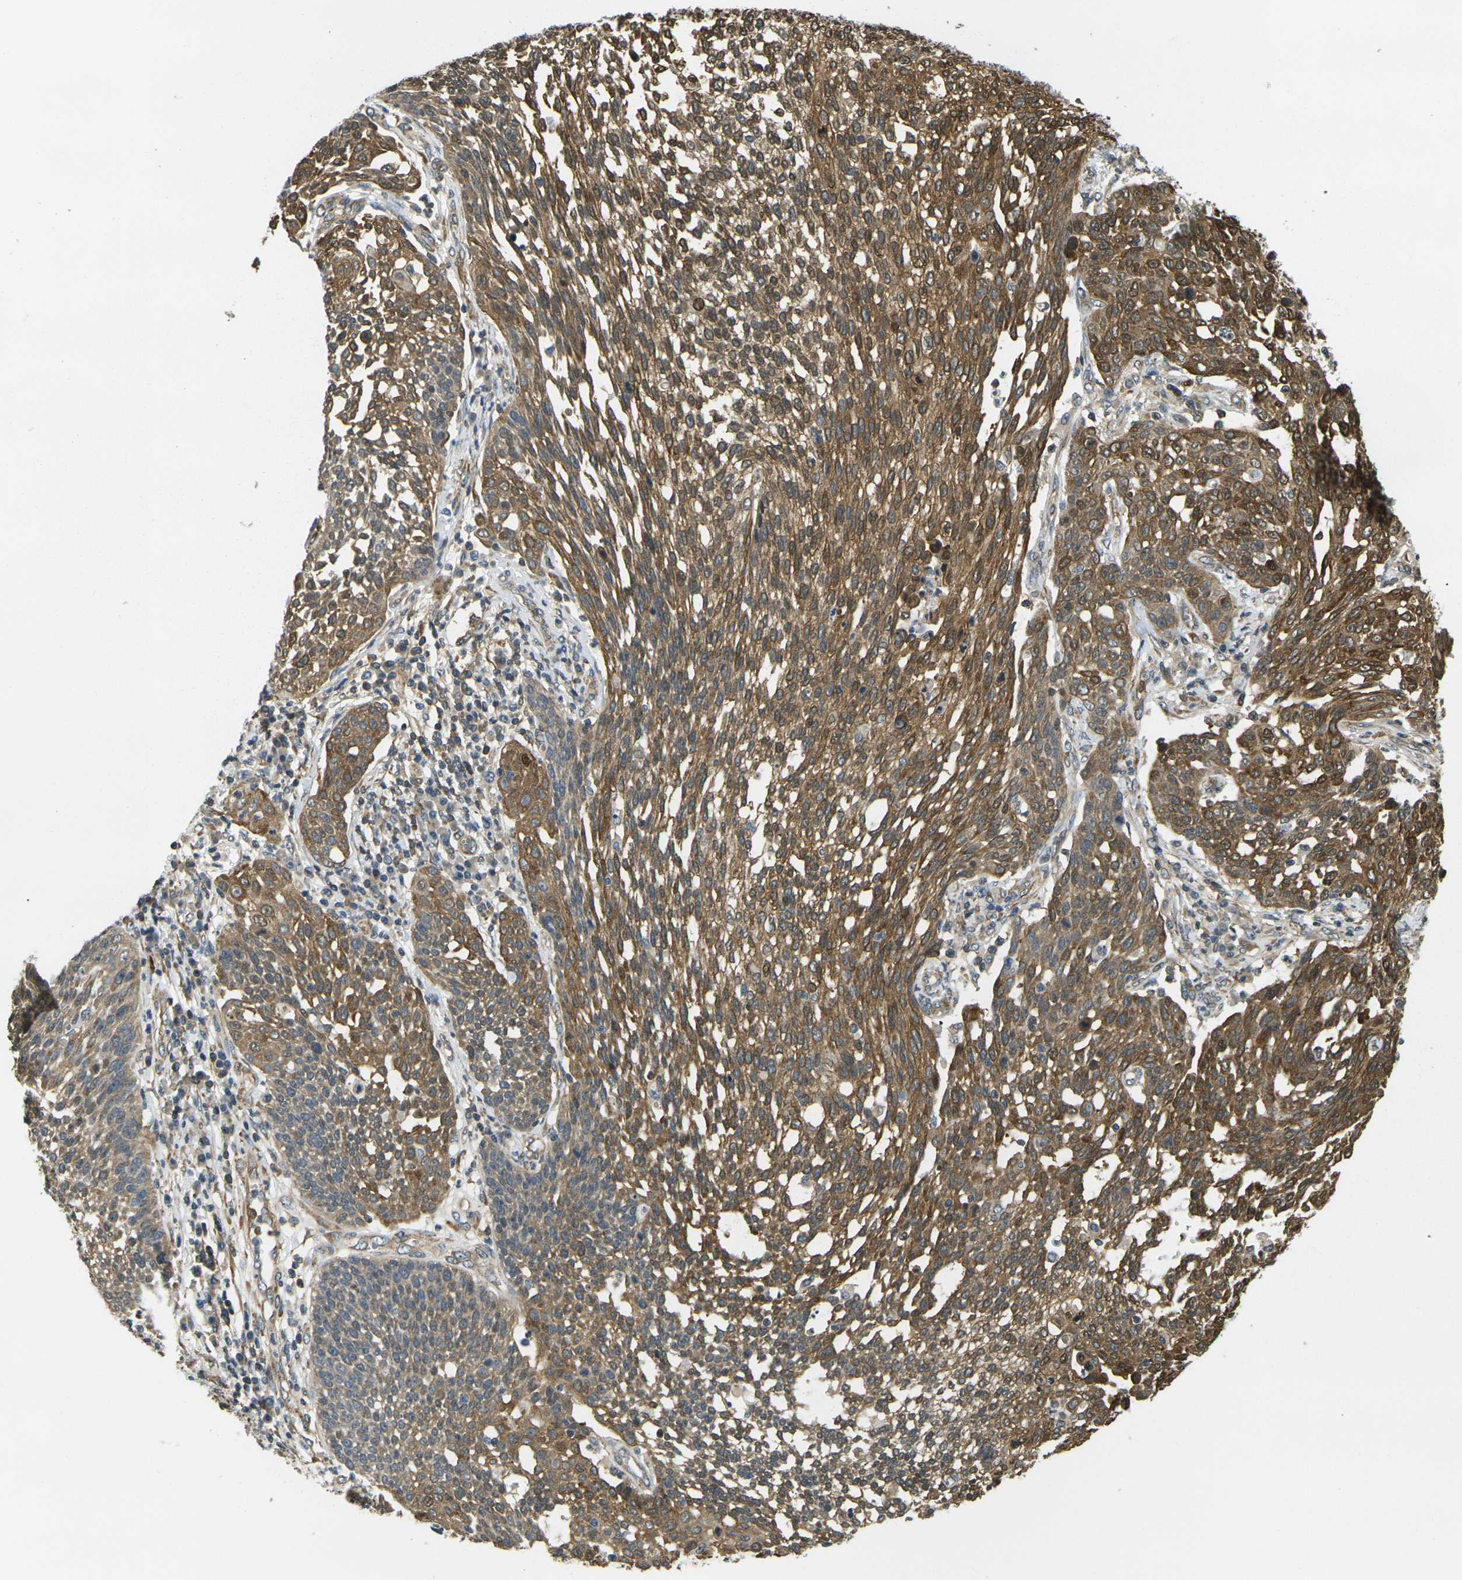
{"staining": {"intensity": "moderate", "quantity": ">75%", "location": "cytoplasmic/membranous"}, "tissue": "cervical cancer", "cell_type": "Tumor cells", "image_type": "cancer", "snomed": [{"axis": "morphology", "description": "Squamous cell carcinoma, NOS"}, {"axis": "topography", "description": "Cervix"}], "caption": "Immunohistochemistry image of human cervical cancer stained for a protein (brown), which reveals medium levels of moderate cytoplasmic/membranous expression in approximately >75% of tumor cells.", "gene": "CAST", "patient": {"sex": "female", "age": 34}}